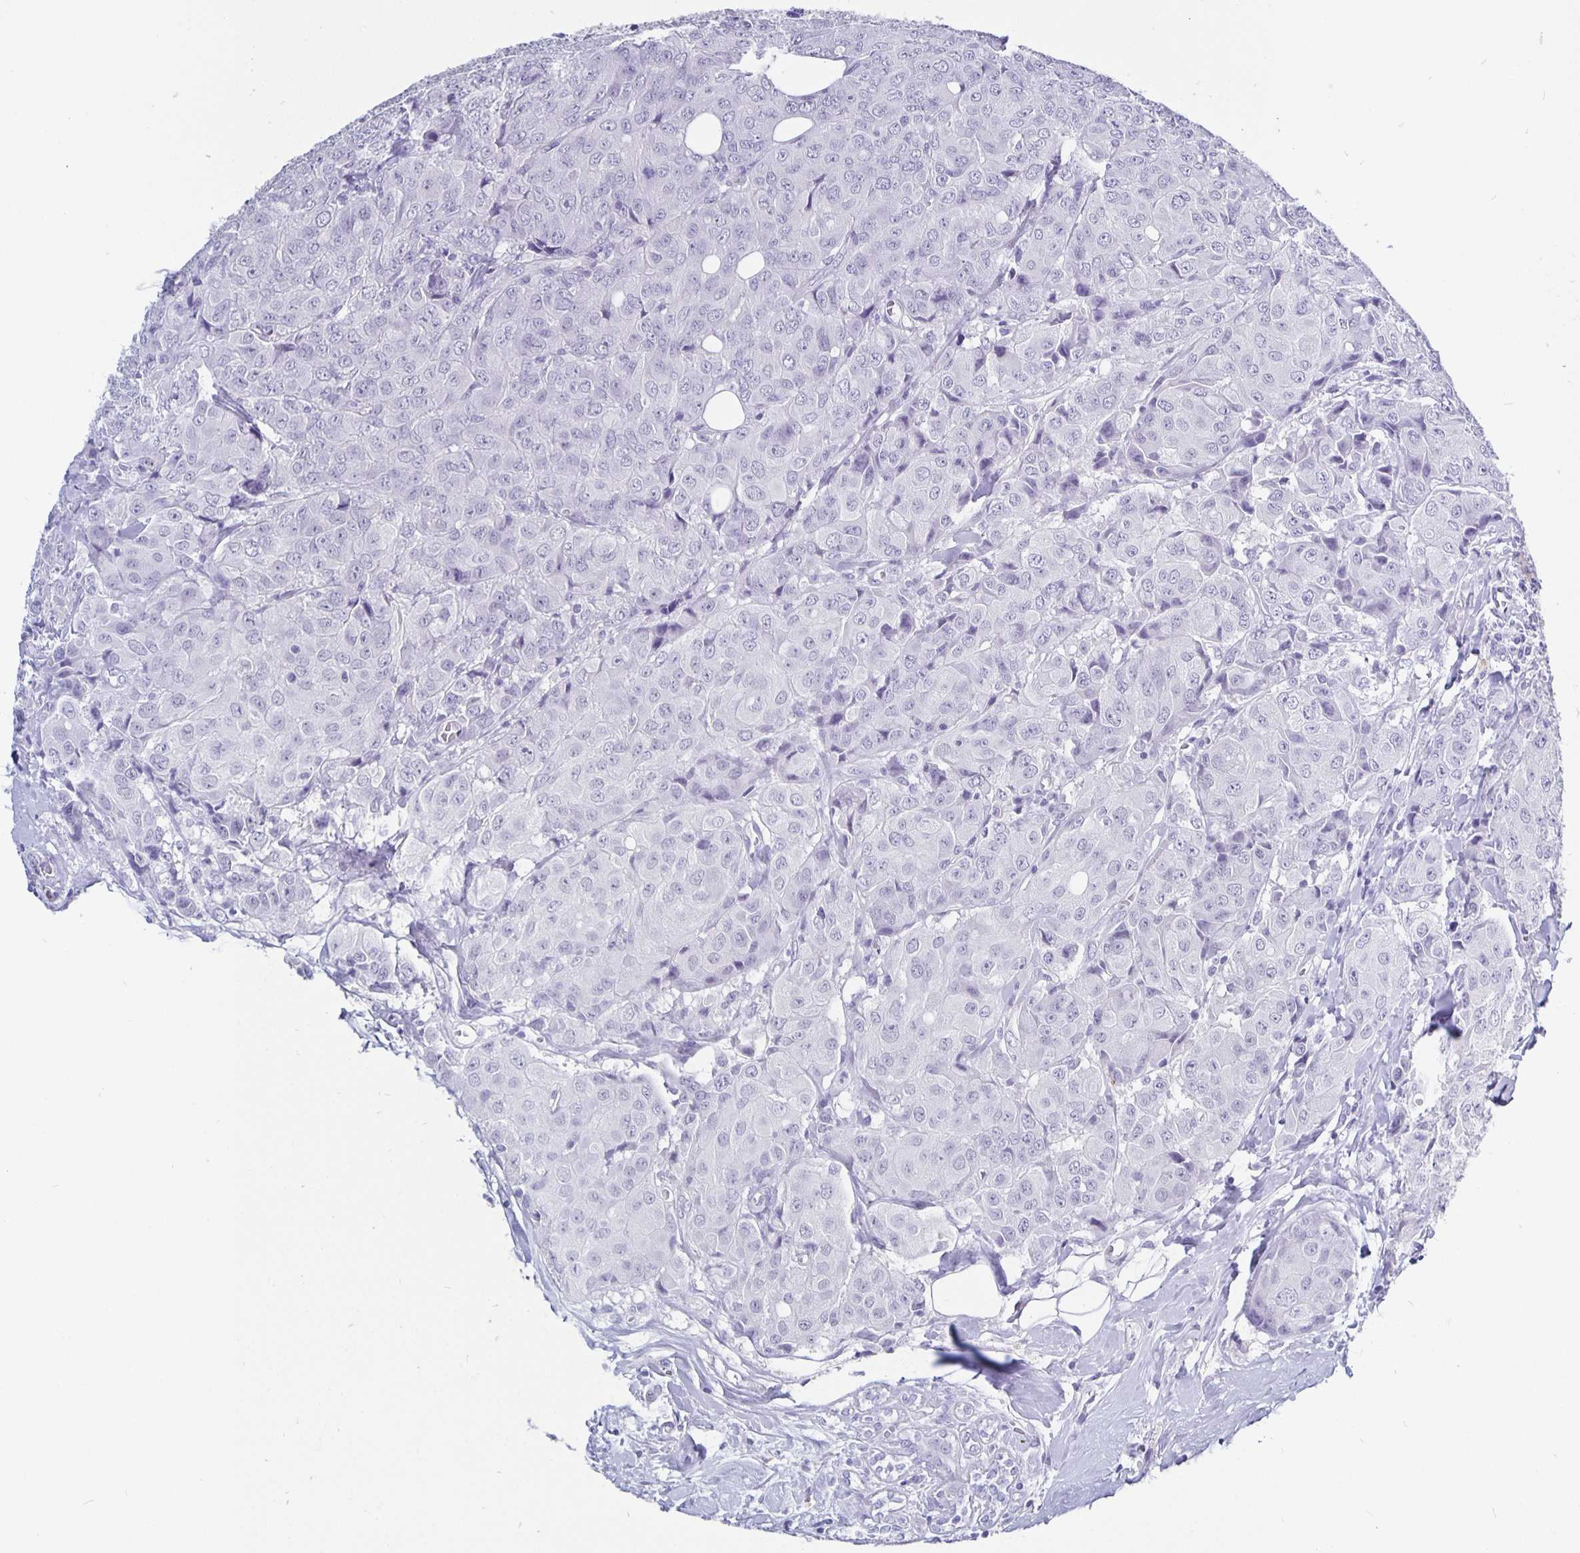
{"staining": {"intensity": "negative", "quantity": "none", "location": "none"}, "tissue": "breast cancer", "cell_type": "Tumor cells", "image_type": "cancer", "snomed": [{"axis": "morphology", "description": "Duct carcinoma"}, {"axis": "topography", "description": "Breast"}], "caption": "Protein analysis of breast cancer (infiltrating ductal carcinoma) shows no significant staining in tumor cells. The staining was performed using DAB to visualize the protein expression in brown, while the nuclei were stained in blue with hematoxylin (Magnification: 20x).", "gene": "ODF3B", "patient": {"sex": "female", "age": 43}}